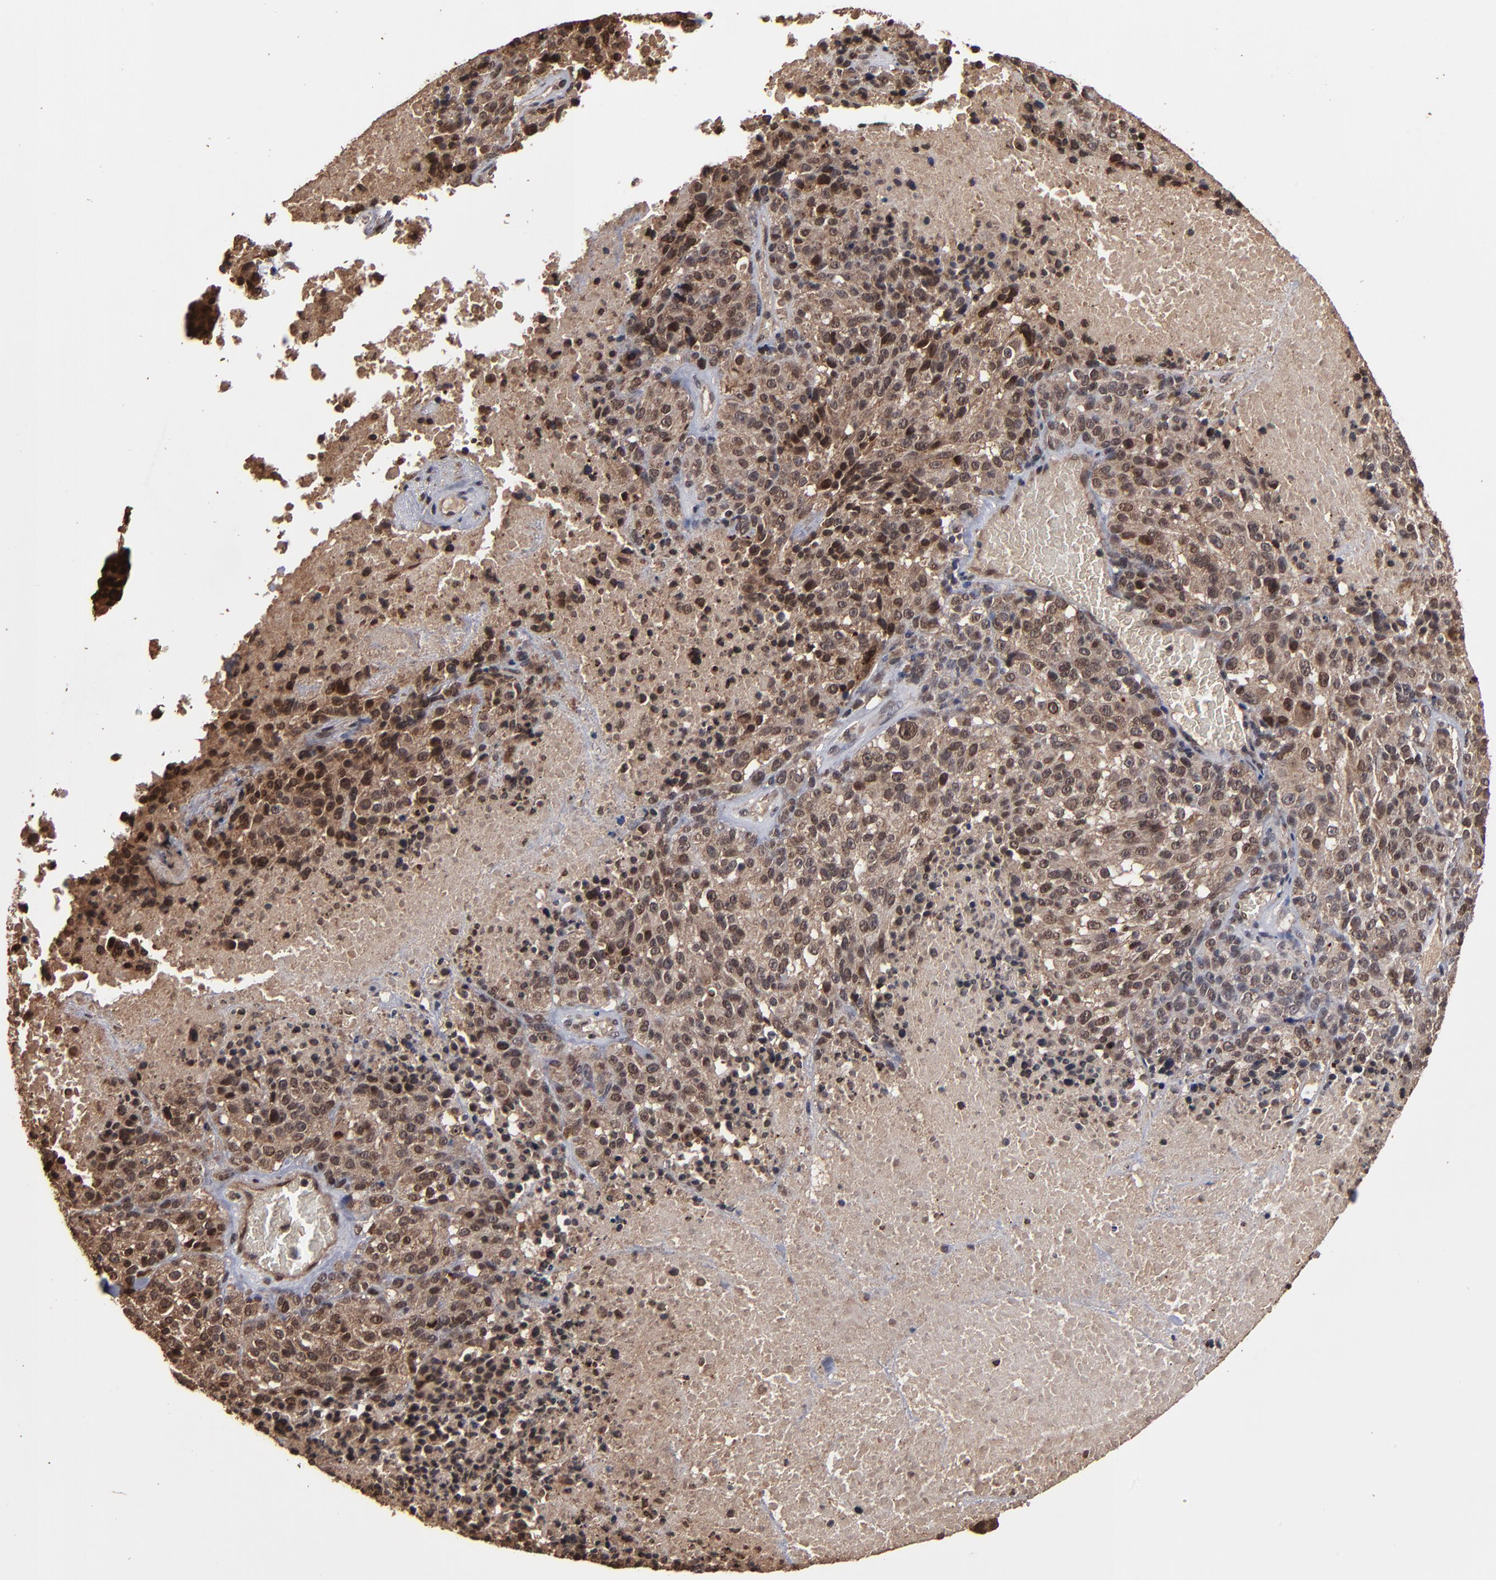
{"staining": {"intensity": "moderate", "quantity": "25%-75%", "location": "cytoplasmic/membranous,nuclear"}, "tissue": "melanoma", "cell_type": "Tumor cells", "image_type": "cancer", "snomed": [{"axis": "morphology", "description": "Malignant melanoma, Metastatic site"}, {"axis": "topography", "description": "Cerebral cortex"}], "caption": "Moderate cytoplasmic/membranous and nuclear positivity is seen in approximately 25%-75% of tumor cells in malignant melanoma (metastatic site).", "gene": "NXF2B", "patient": {"sex": "female", "age": 52}}